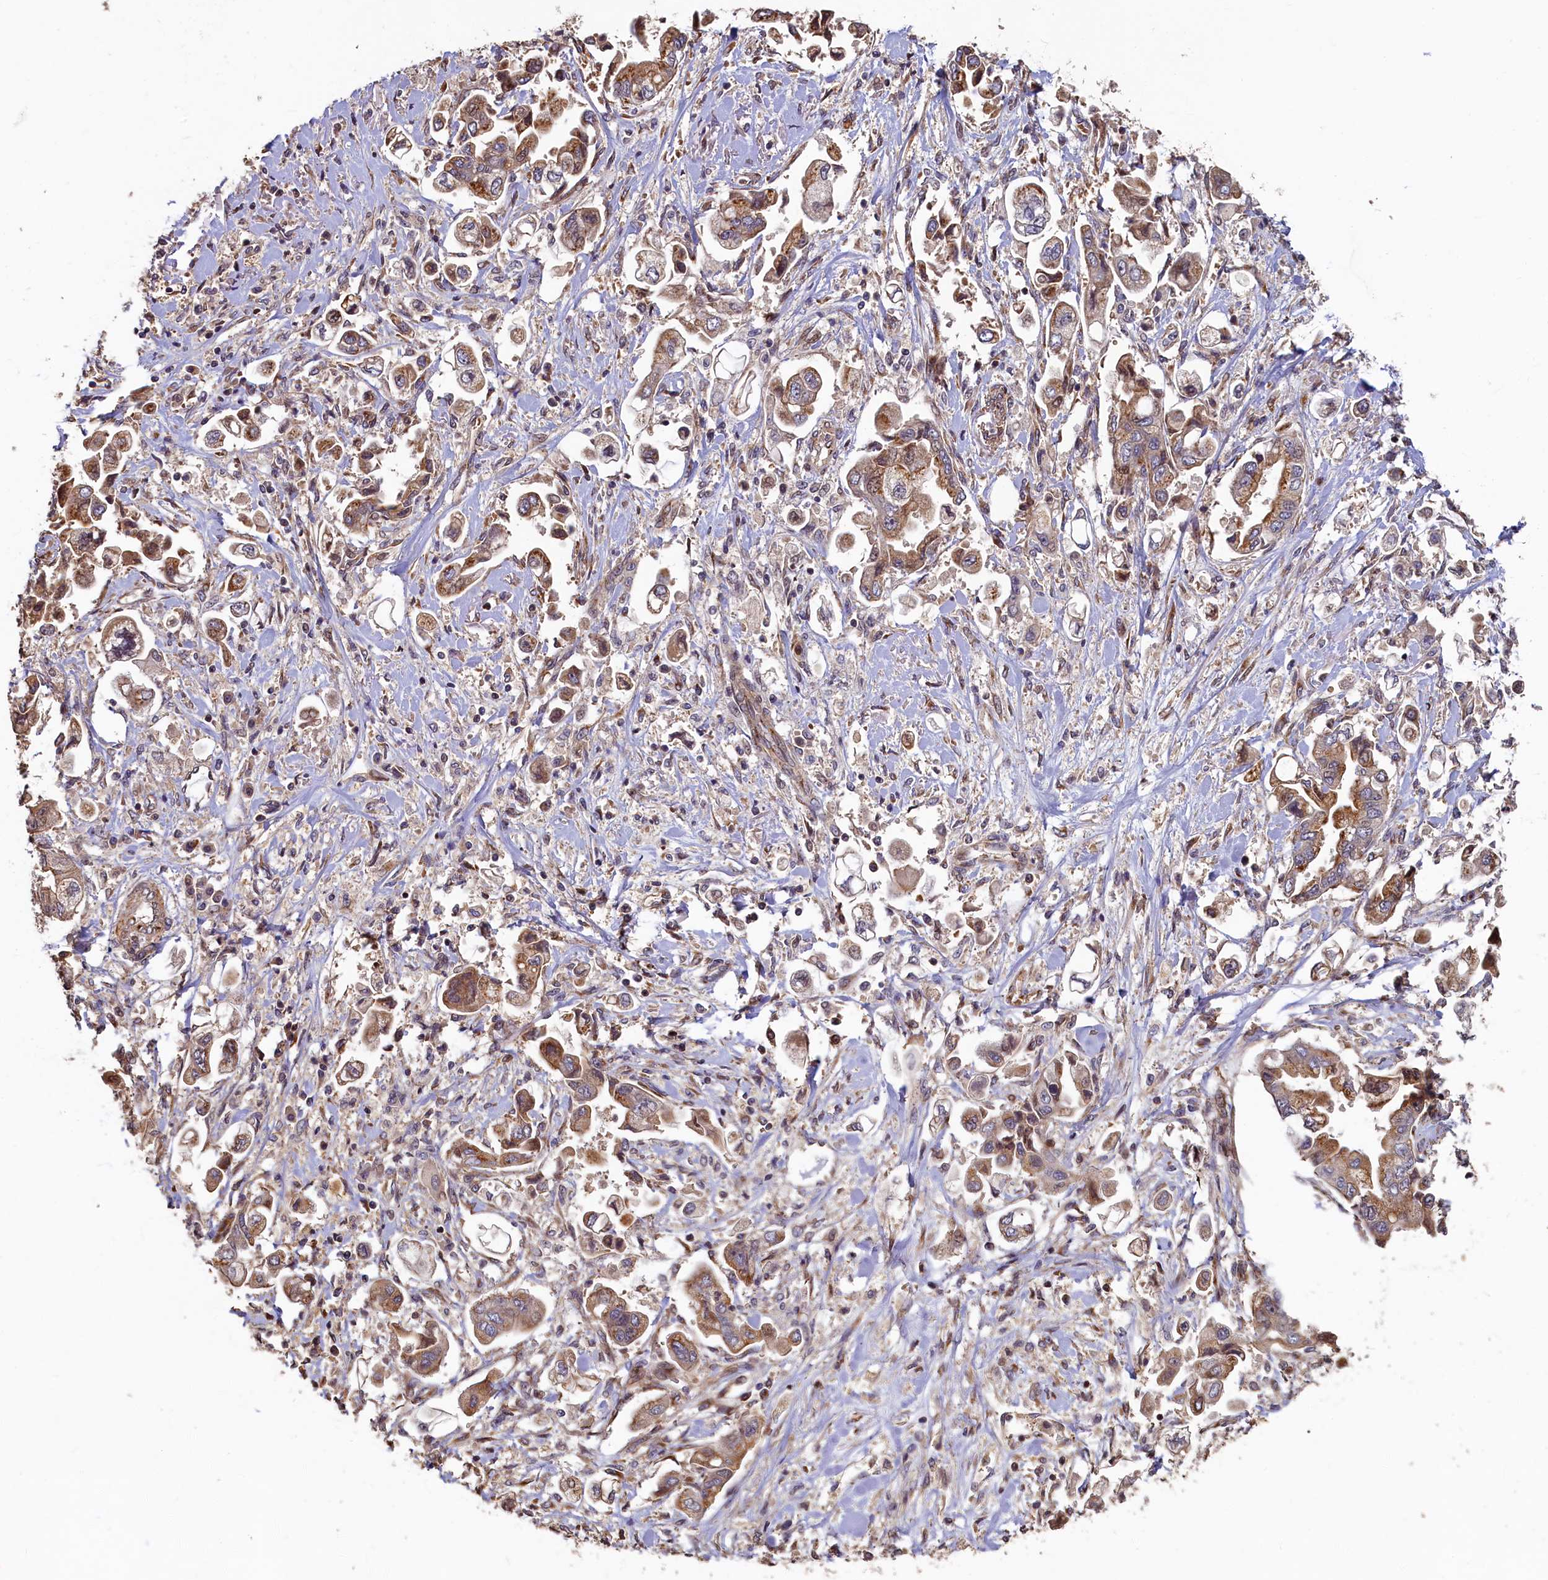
{"staining": {"intensity": "moderate", "quantity": ">75%", "location": "cytoplasmic/membranous"}, "tissue": "stomach cancer", "cell_type": "Tumor cells", "image_type": "cancer", "snomed": [{"axis": "morphology", "description": "Adenocarcinoma, NOS"}, {"axis": "topography", "description": "Stomach"}], "caption": "Moderate cytoplasmic/membranous protein expression is seen in about >75% of tumor cells in stomach cancer (adenocarcinoma).", "gene": "TMEM181", "patient": {"sex": "male", "age": 62}}